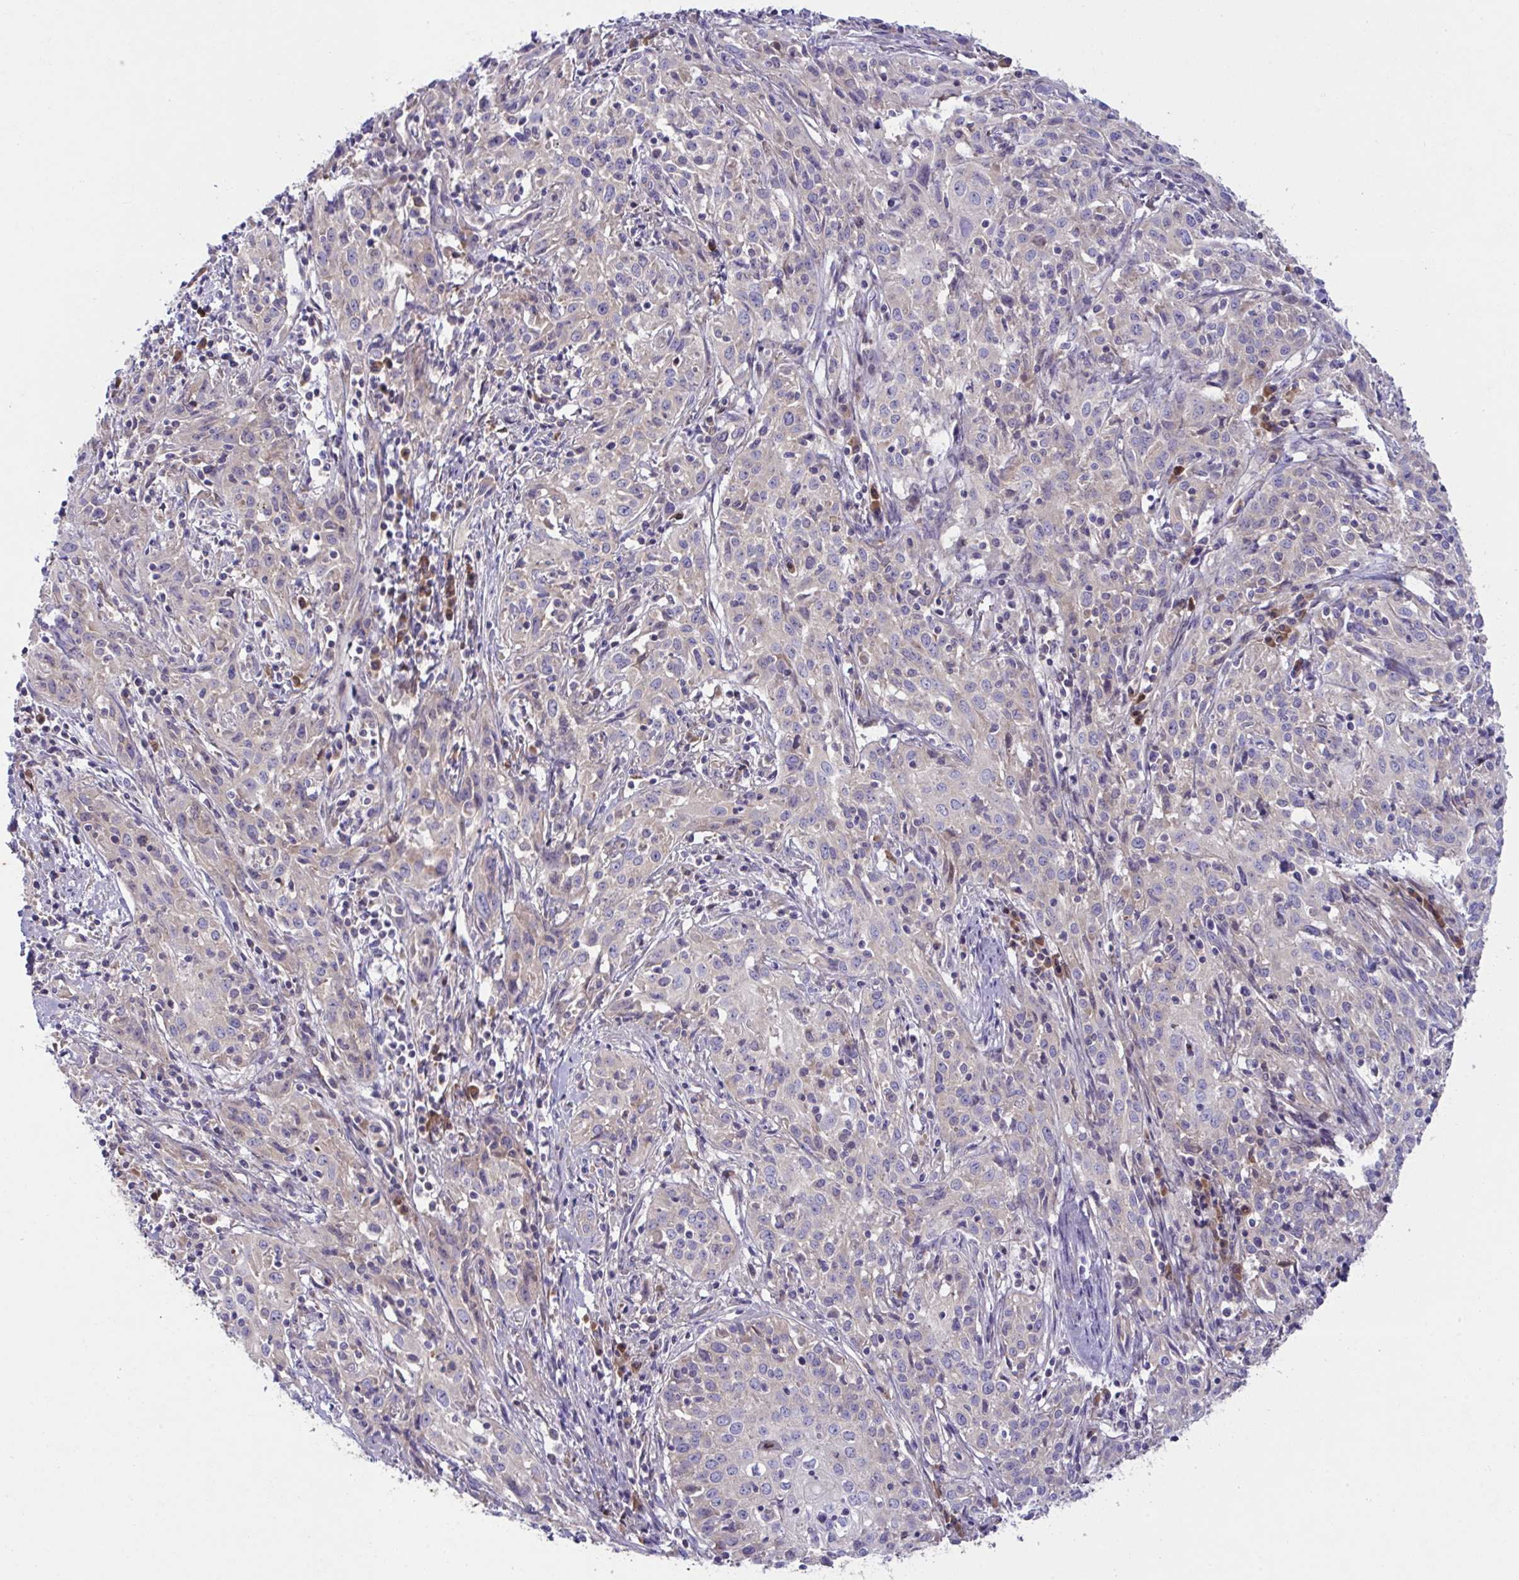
{"staining": {"intensity": "weak", "quantity": "<25%", "location": "cytoplasmic/membranous"}, "tissue": "cervical cancer", "cell_type": "Tumor cells", "image_type": "cancer", "snomed": [{"axis": "morphology", "description": "Squamous cell carcinoma, NOS"}, {"axis": "topography", "description": "Cervix"}], "caption": "Squamous cell carcinoma (cervical) stained for a protein using immunohistochemistry (IHC) shows no expression tumor cells.", "gene": "FAU", "patient": {"sex": "female", "age": 57}}